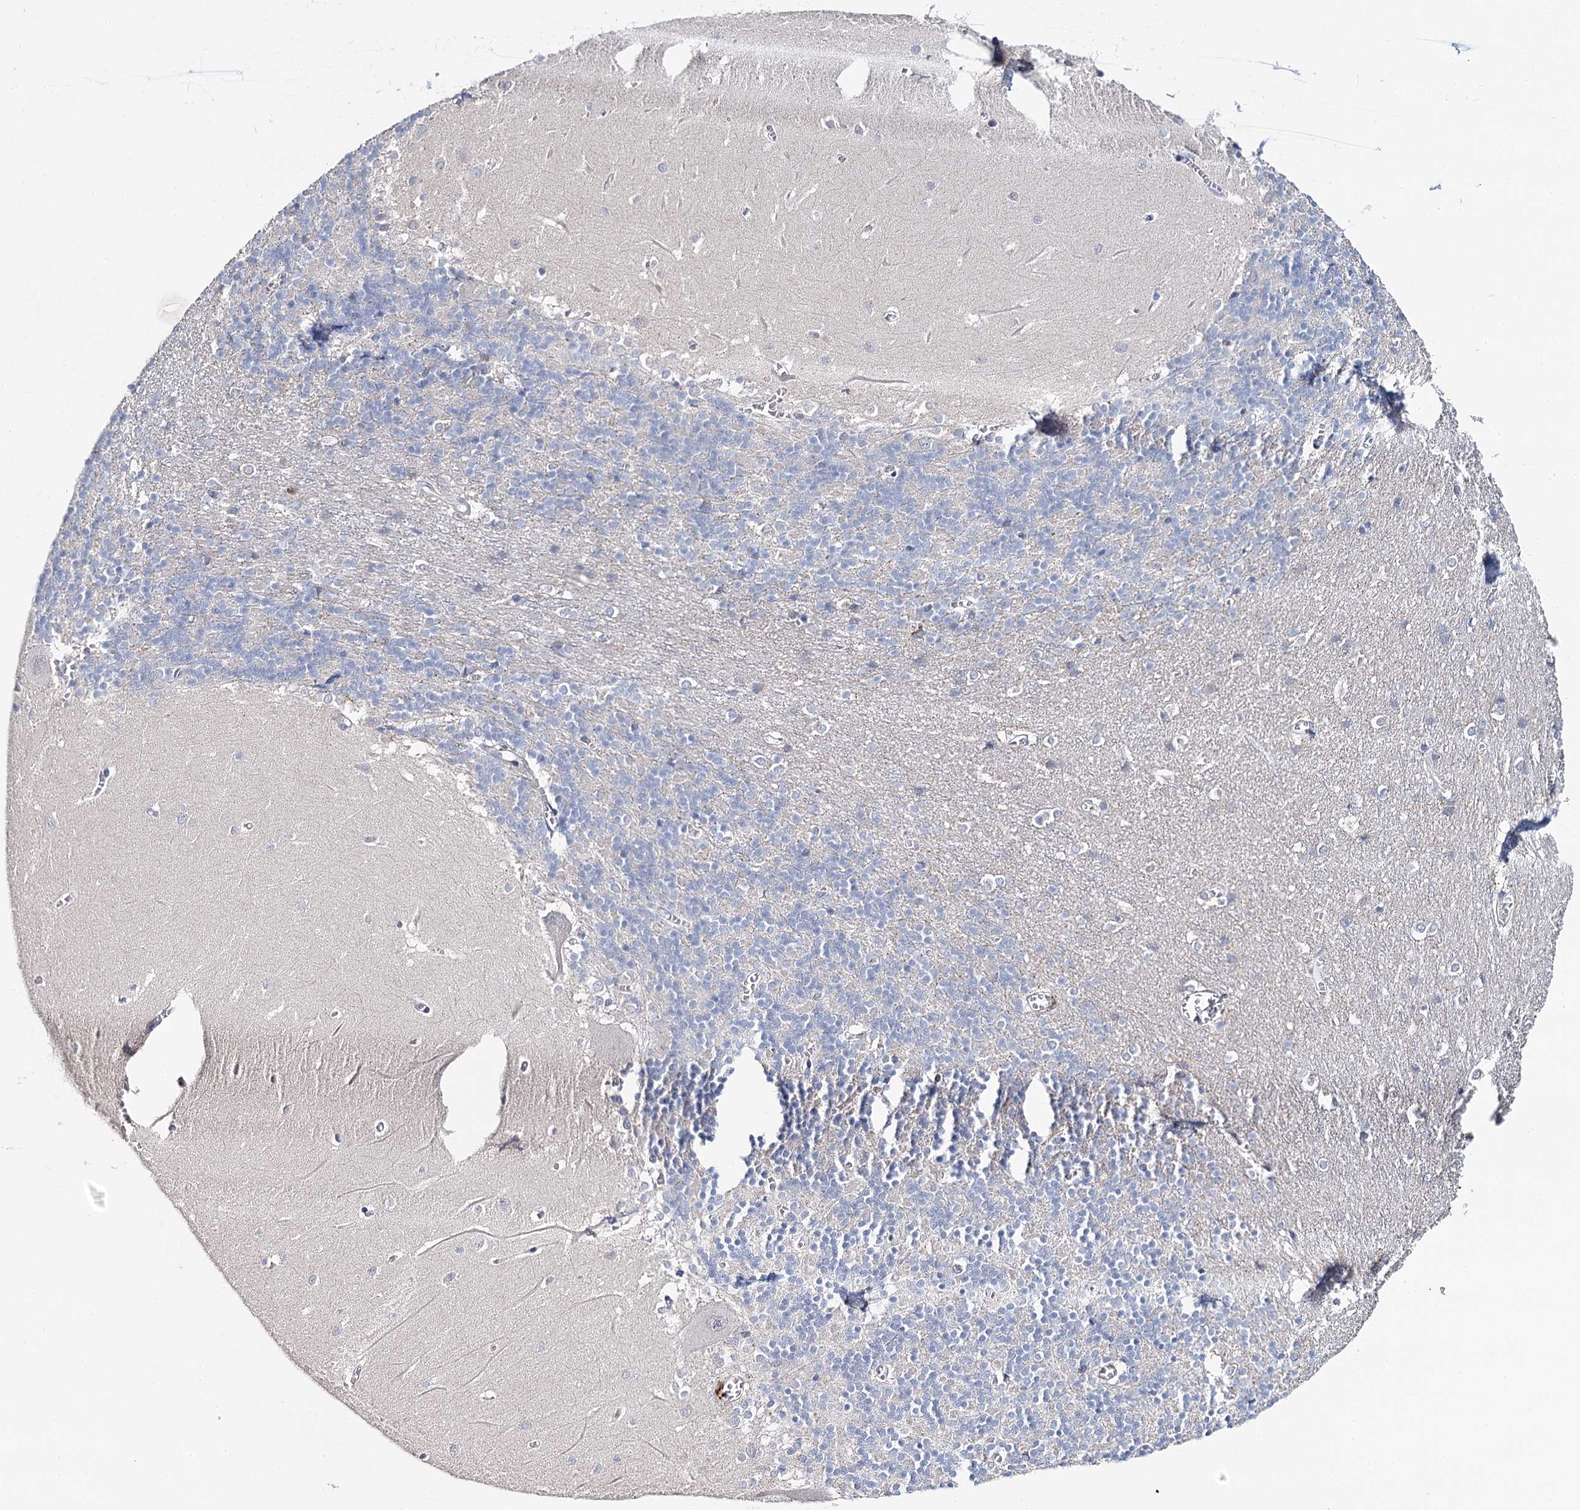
{"staining": {"intensity": "negative", "quantity": "none", "location": "none"}, "tissue": "cerebellum", "cell_type": "Cells in granular layer", "image_type": "normal", "snomed": [{"axis": "morphology", "description": "Normal tissue, NOS"}, {"axis": "topography", "description": "Cerebellum"}], "caption": "Protein analysis of benign cerebellum displays no significant staining in cells in granular layer. The staining is performed using DAB brown chromogen with nuclei counter-stained in using hematoxylin.", "gene": "DAPK1", "patient": {"sex": "male", "age": 37}}